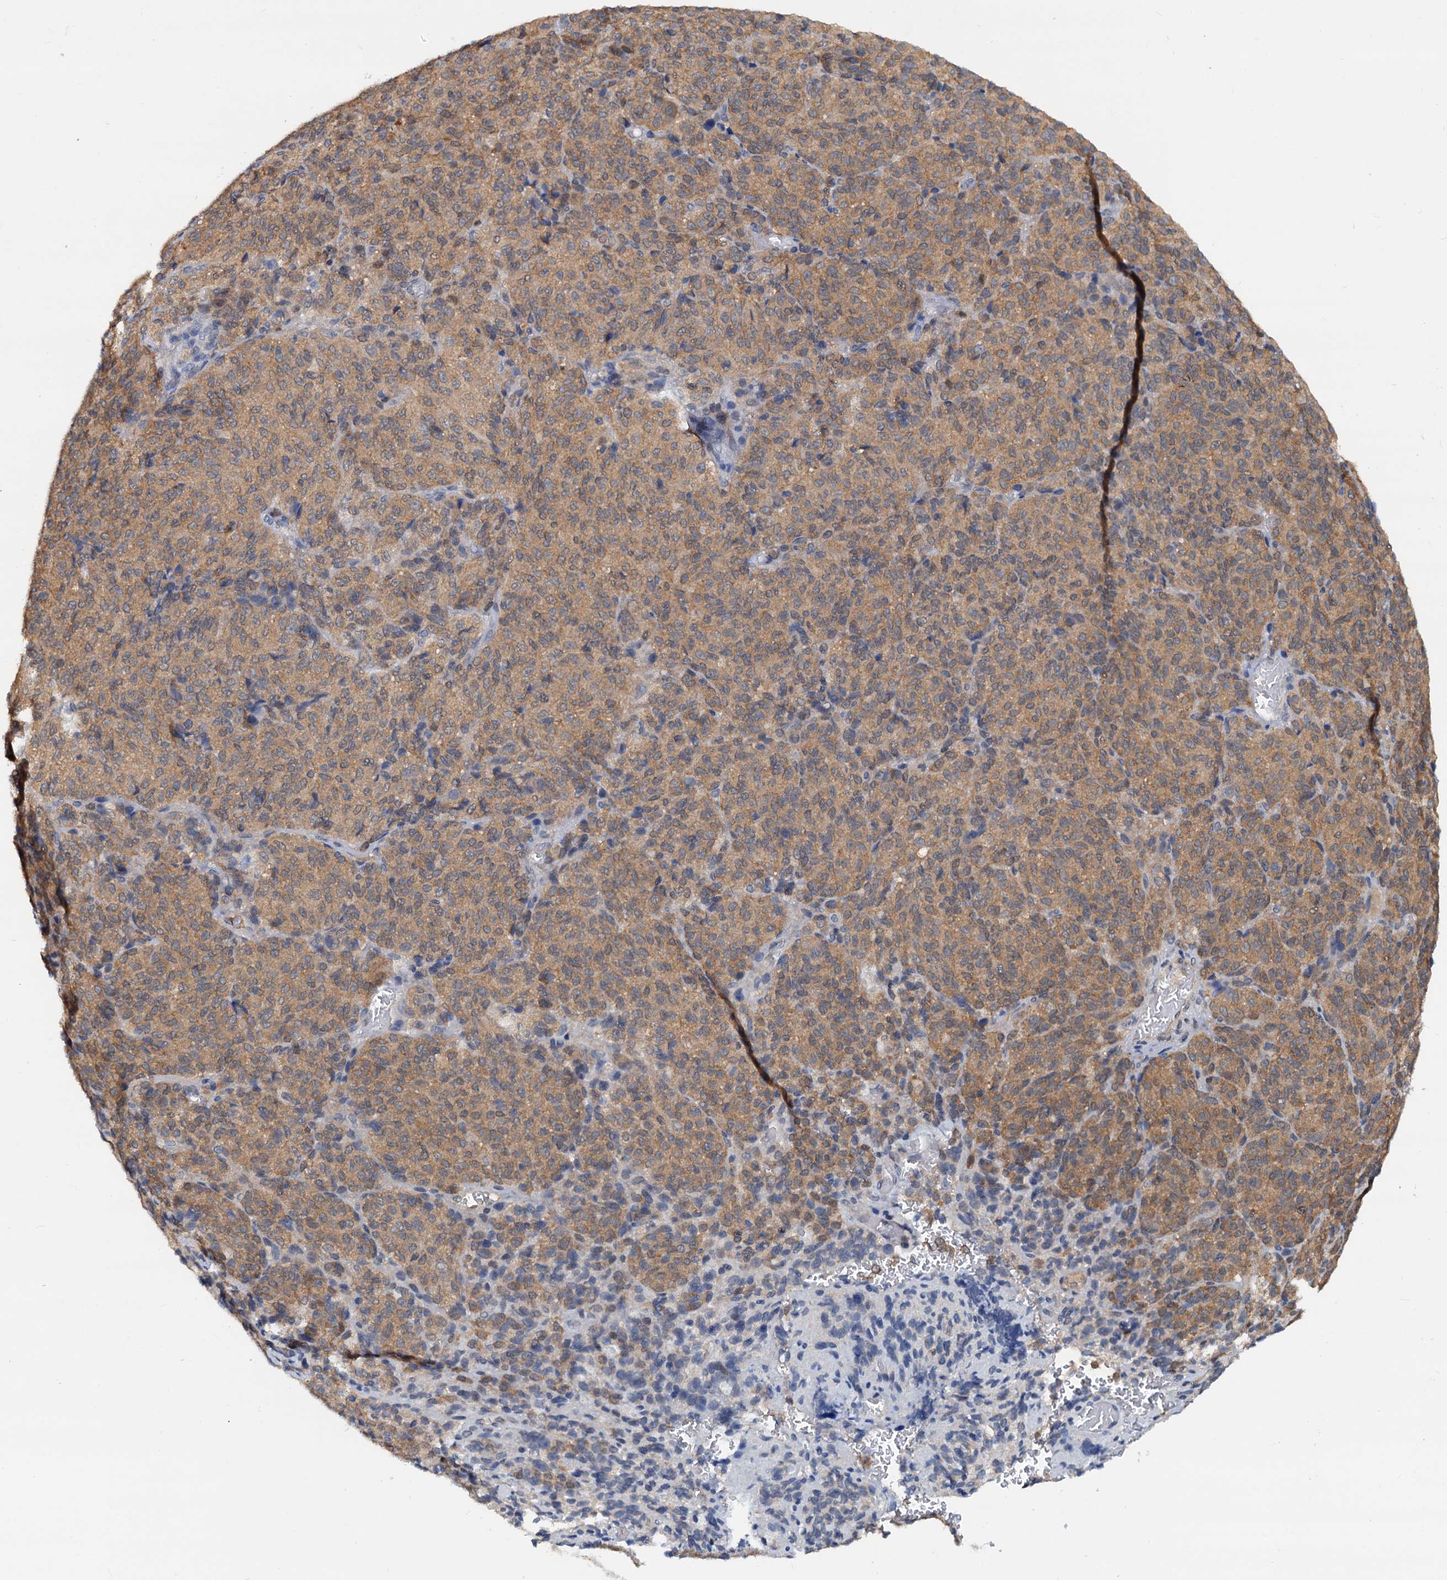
{"staining": {"intensity": "moderate", "quantity": ">75%", "location": "cytoplasmic/membranous"}, "tissue": "melanoma", "cell_type": "Tumor cells", "image_type": "cancer", "snomed": [{"axis": "morphology", "description": "Malignant melanoma, Metastatic site"}, {"axis": "topography", "description": "Brain"}], "caption": "Immunohistochemistry (IHC) of malignant melanoma (metastatic site) shows medium levels of moderate cytoplasmic/membranous positivity in approximately >75% of tumor cells.", "gene": "PTGES3", "patient": {"sex": "female", "age": 56}}